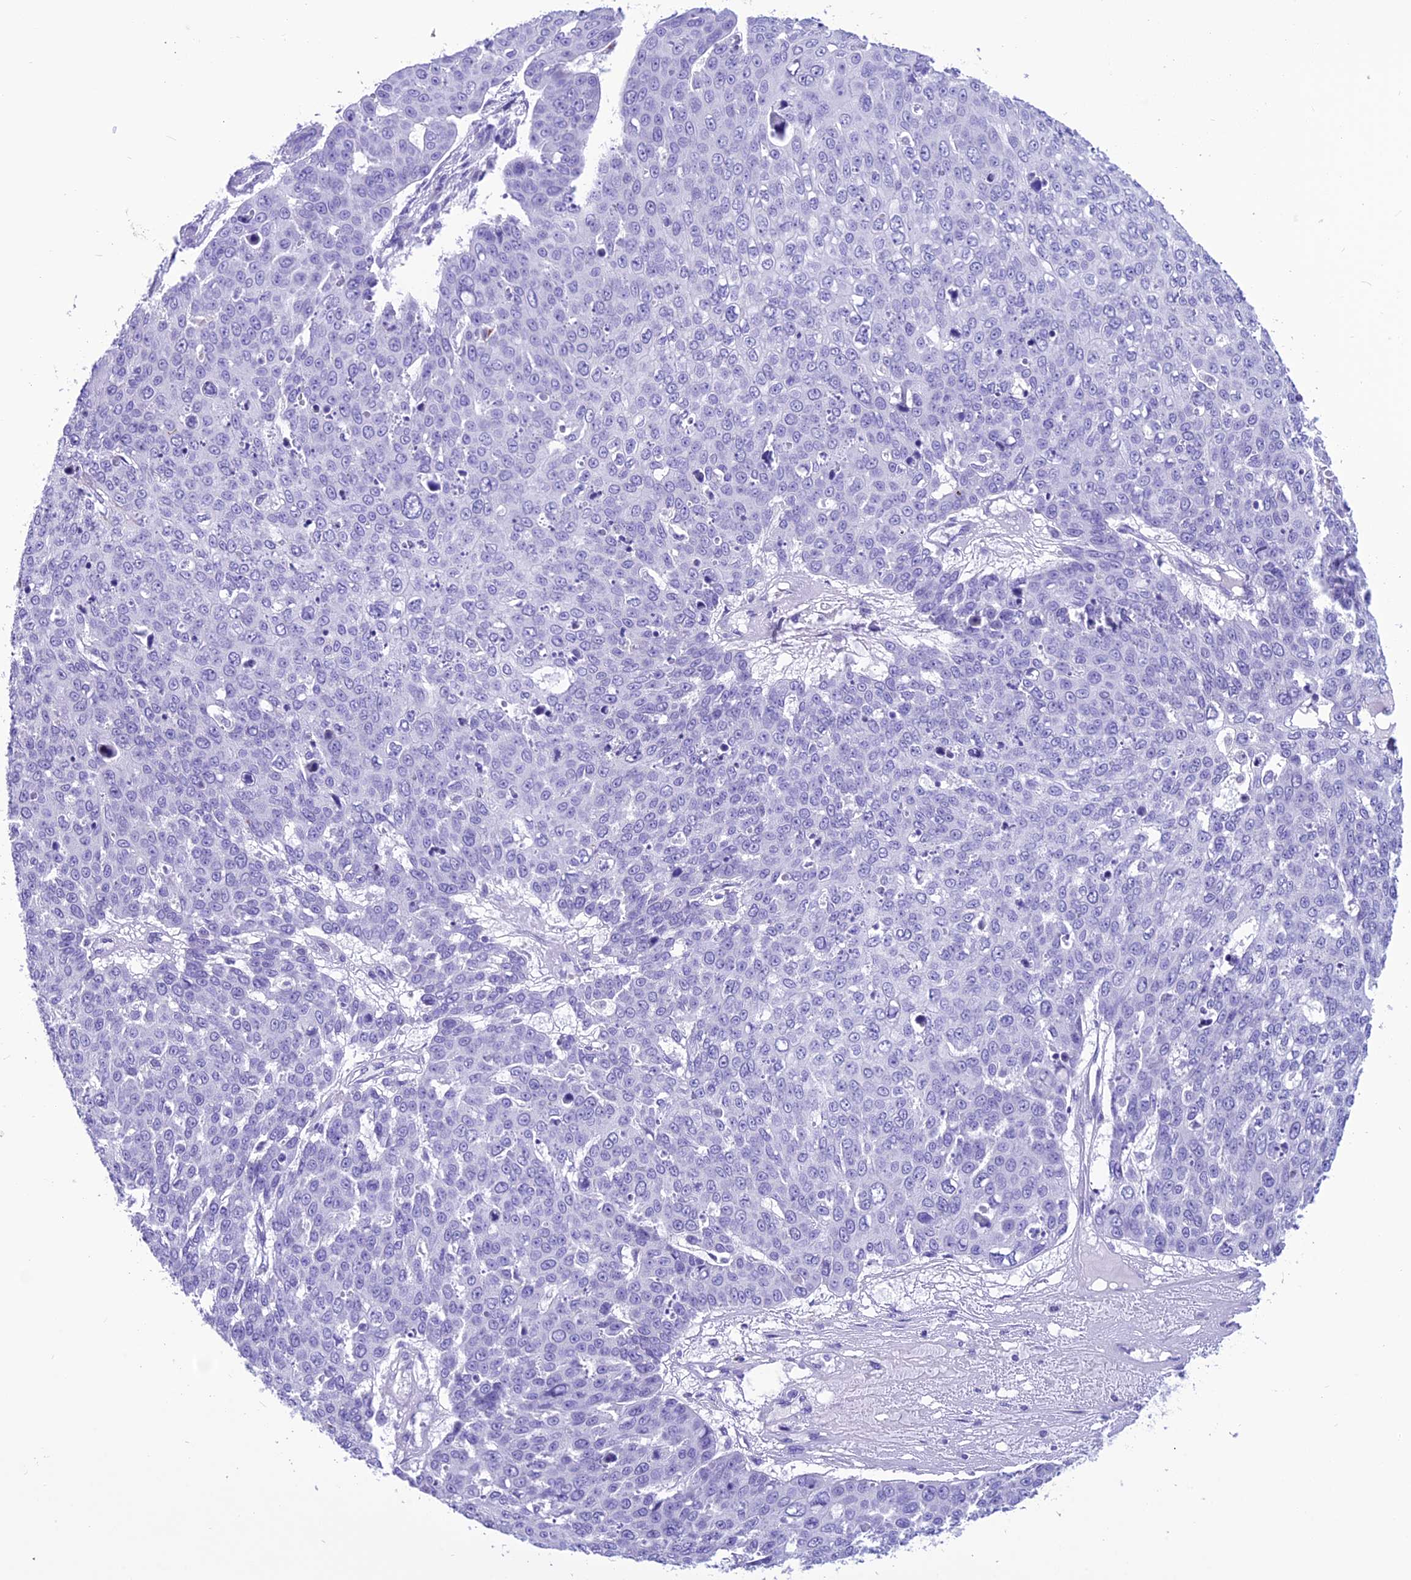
{"staining": {"intensity": "negative", "quantity": "none", "location": "none"}, "tissue": "skin cancer", "cell_type": "Tumor cells", "image_type": "cancer", "snomed": [{"axis": "morphology", "description": "Squamous cell carcinoma, NOS"}, {"axis": "topography", "description": "Skin"}], "caption": "Tumor cells are negative for protein expression in human skin squamous cell carcinoma.", "gene": "TRAM1L1", "patient": {"sex": "male", "age": 71}}